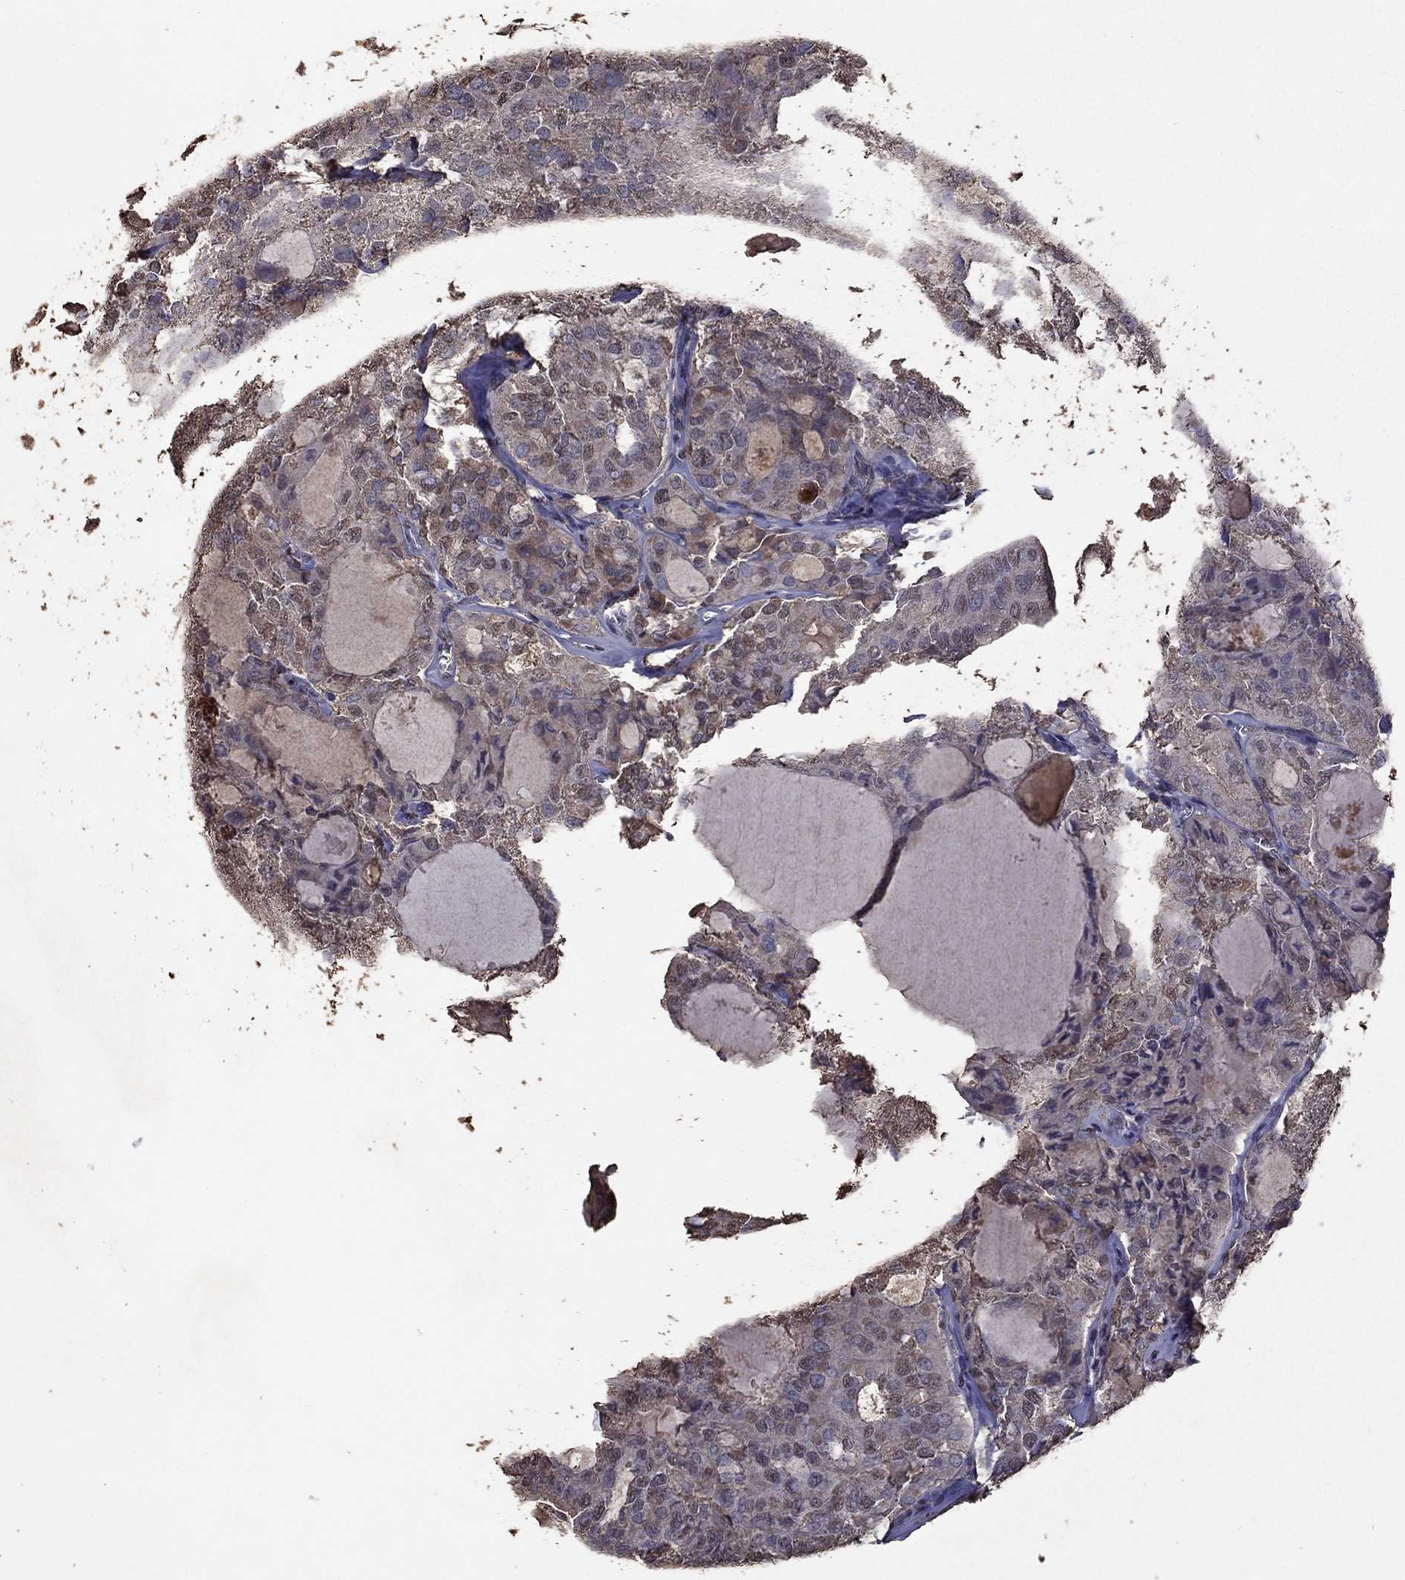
{"staining": {"intensity": "negative", "quantity": "none", "location": "none"}, "tissue": "thyroid cancer", "cell_type": "Tumor cells", "image_type": "cancer", "snomed": [{"axis": "morphology", "description": "Follicular adenoma carcinoma, NOS"}, {"axis": "topography", "description": "Thyroid gland"}], "caption": "Human thyroid cancer stained for a protein using immunohistochemistry displays no positivity in tumor cells.", "gene": "SERPINA5", "patient": {"sex": "male", "age": 75}}